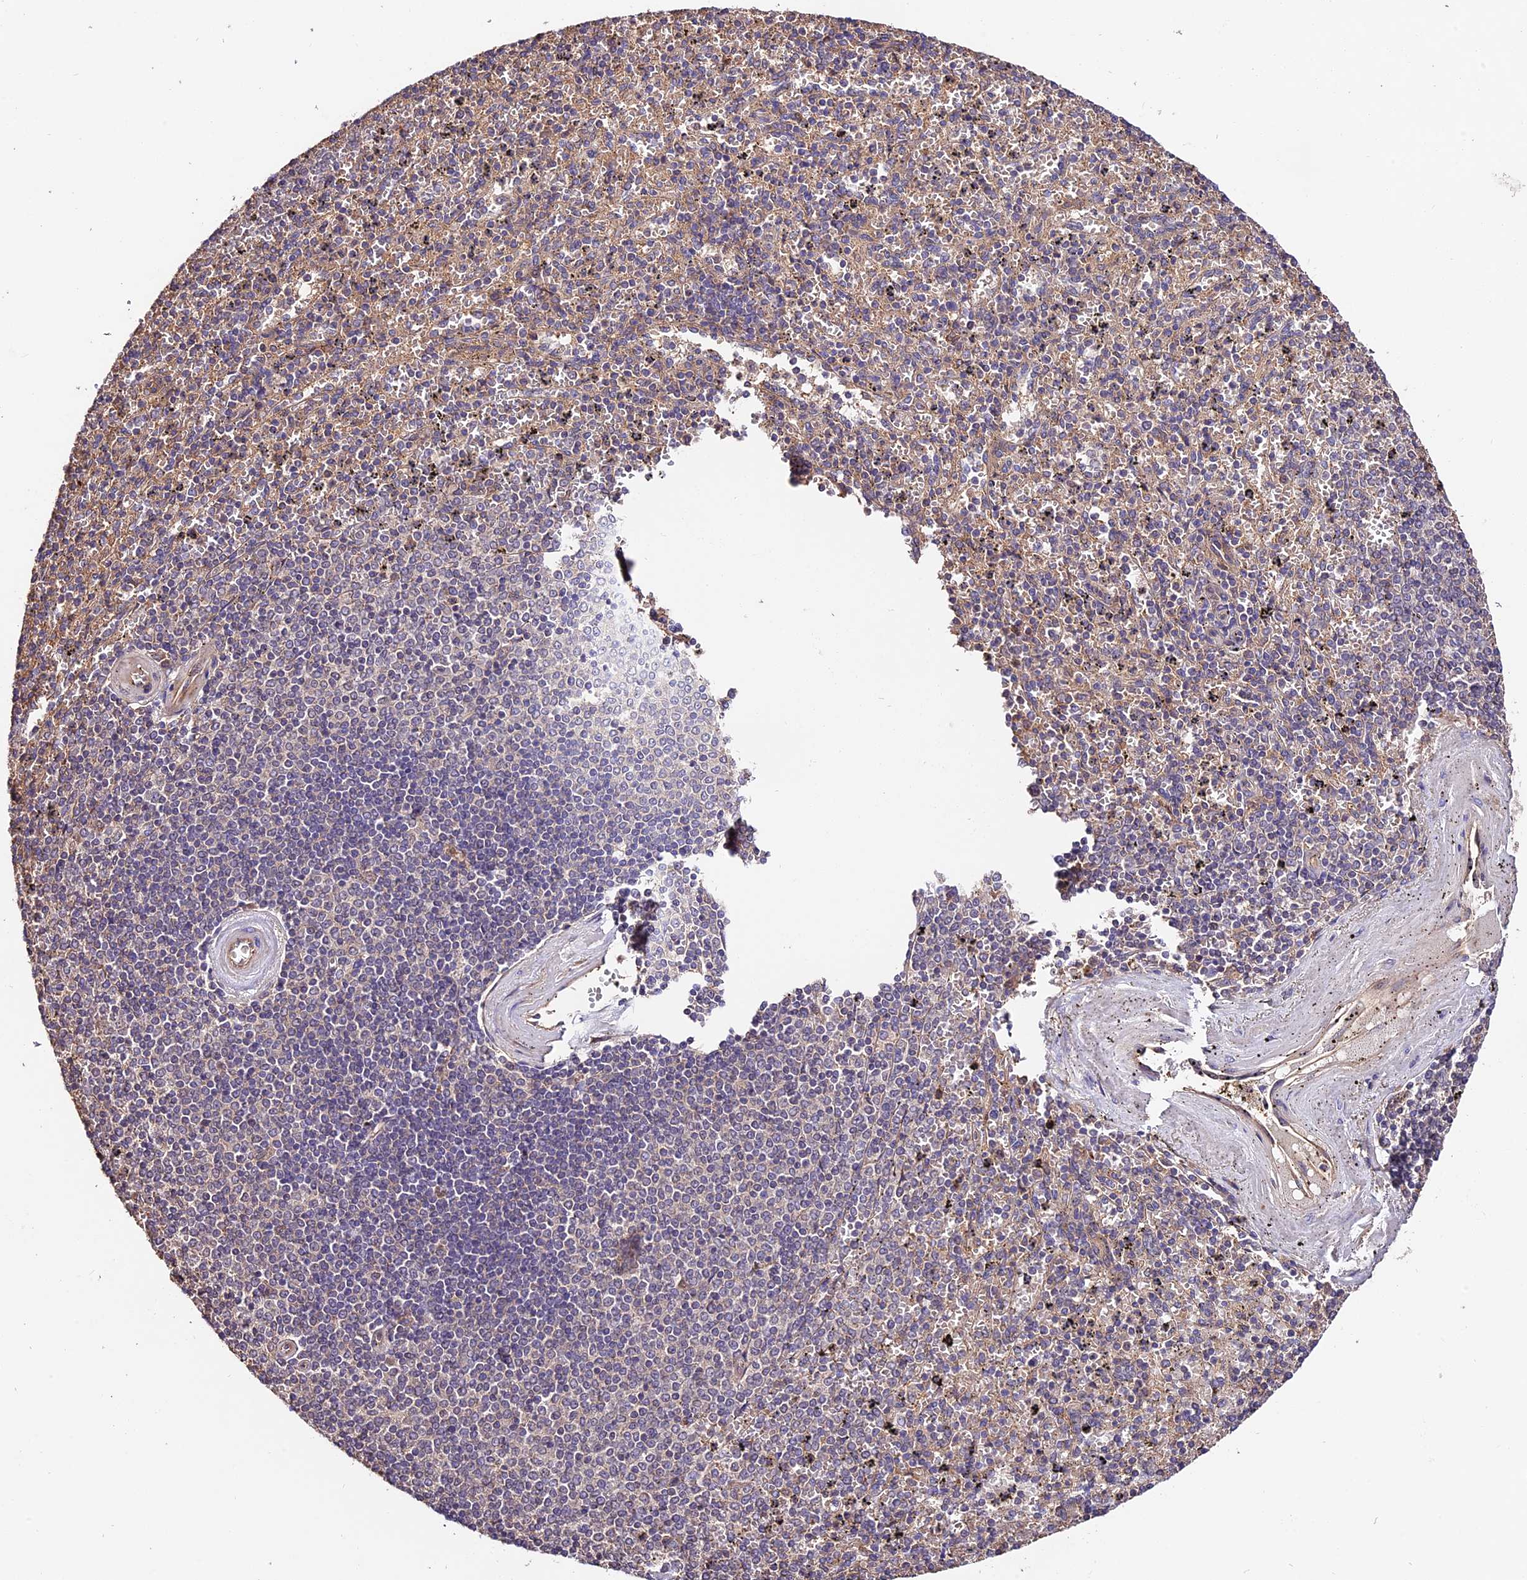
{"staining": {"intensity": "weak", "quantity": "<25%", "location": "cytoplasmic/membranous"}, "tissue": "spleen", "cell_type": "Cells in red pulp", "image_type": "normal", "snomed": [{"axis": "morphology", "description": "Normal tissue, NOS"}, {"axis": "topography", "description": "Spleen"}], "caption": "This is a micrograph of IHC staining of benign spleen, which shows no expression in cells in red pulp.", "gene": "CES3", "patient": {"sex": "male", "age": 82}}